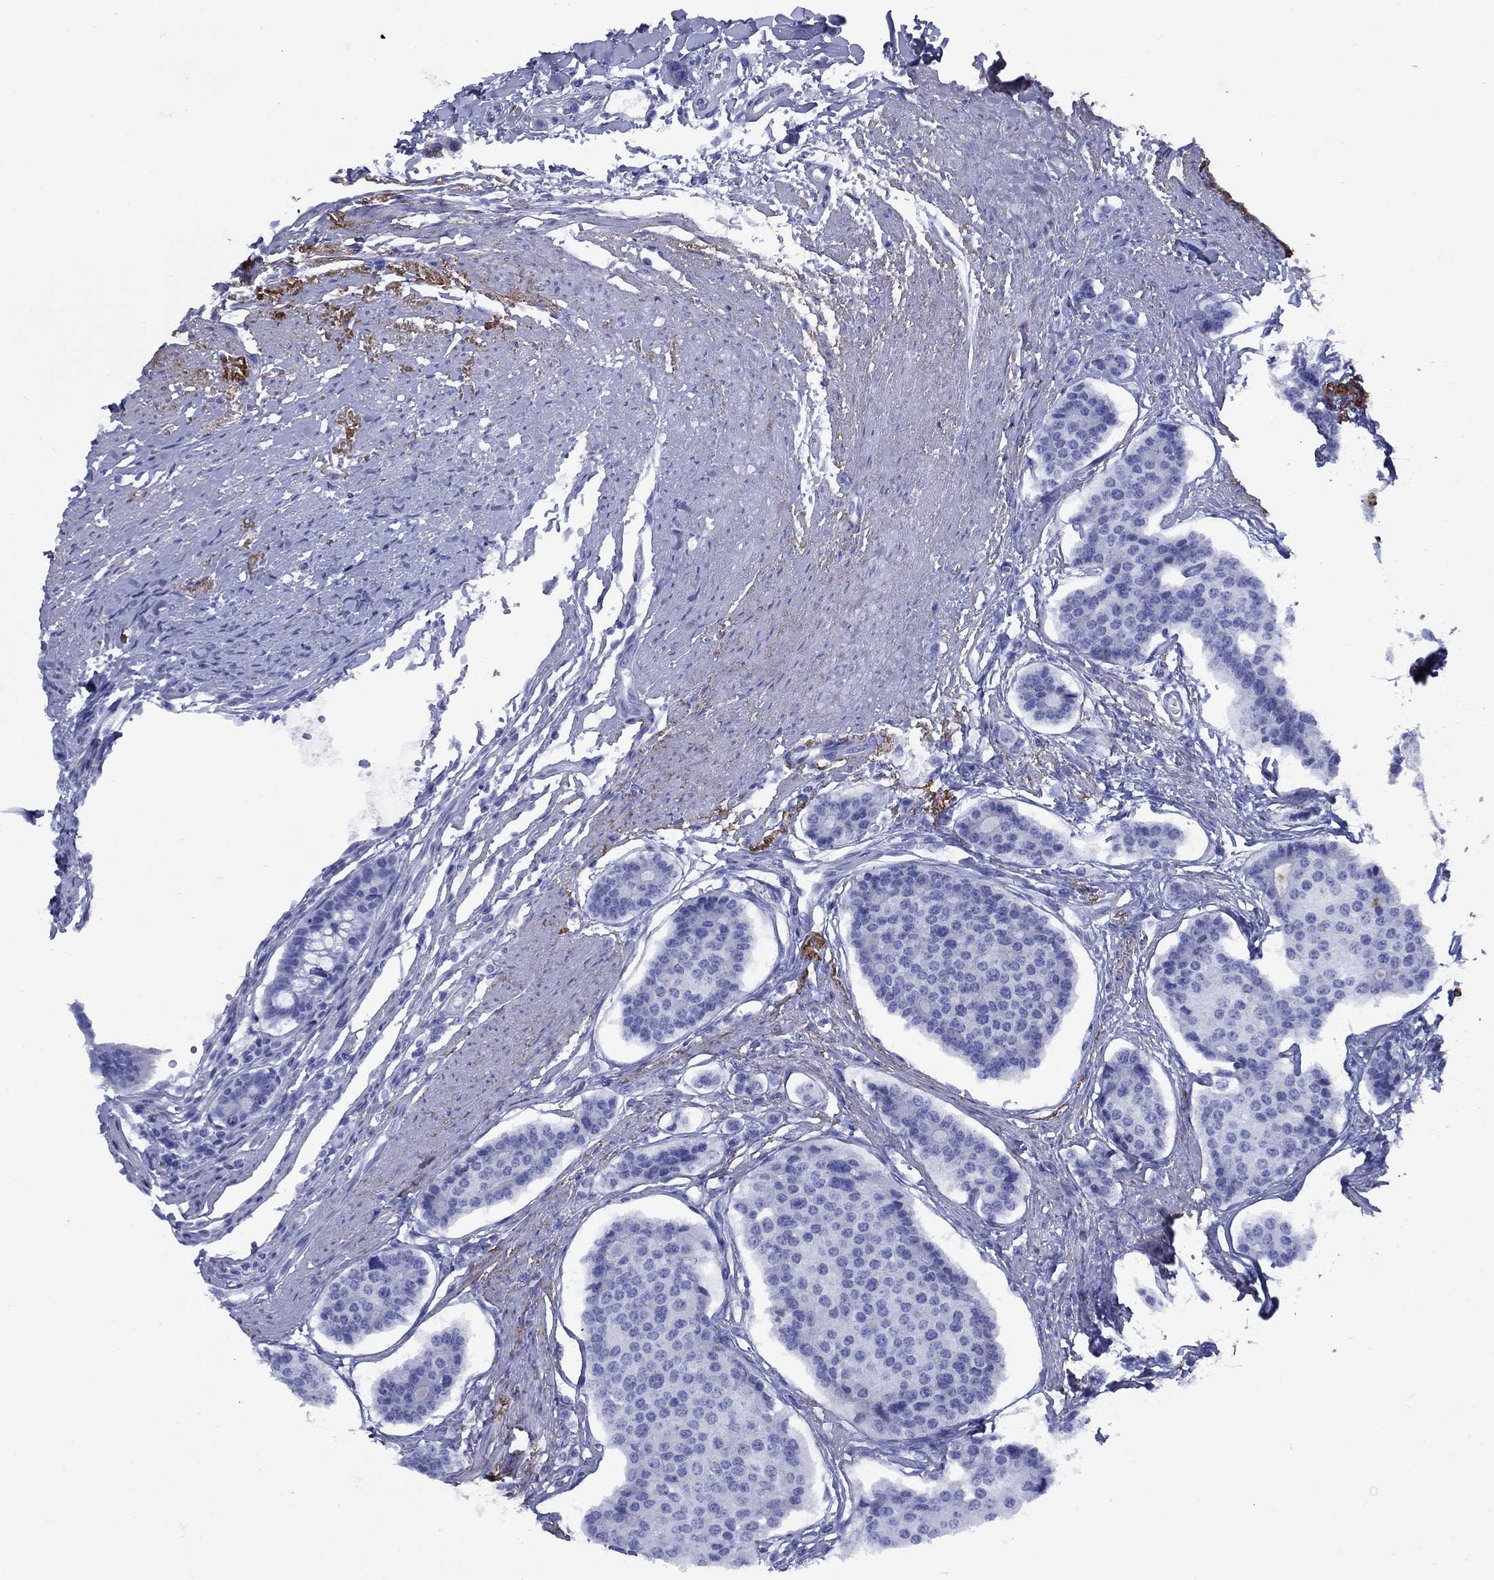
{"staining": {"intensity": "negative", "quantity": "none", "location": "none"}, "tissue": "carcinoid", "cell_type": "Tumor cells", "image_type": "cancer", "snomed": [{"axis": "morphology", "description": "Carcinoid, malignant, NOS"}, {"axis": "topography", "description": "Small intestine"}], "caption": "Carcinoid (malignant) stained for a protein using IHC demonstrates no positivity tumor cells.", "gene": "VTN", "patient": {"sex": "female", "age": 65}}